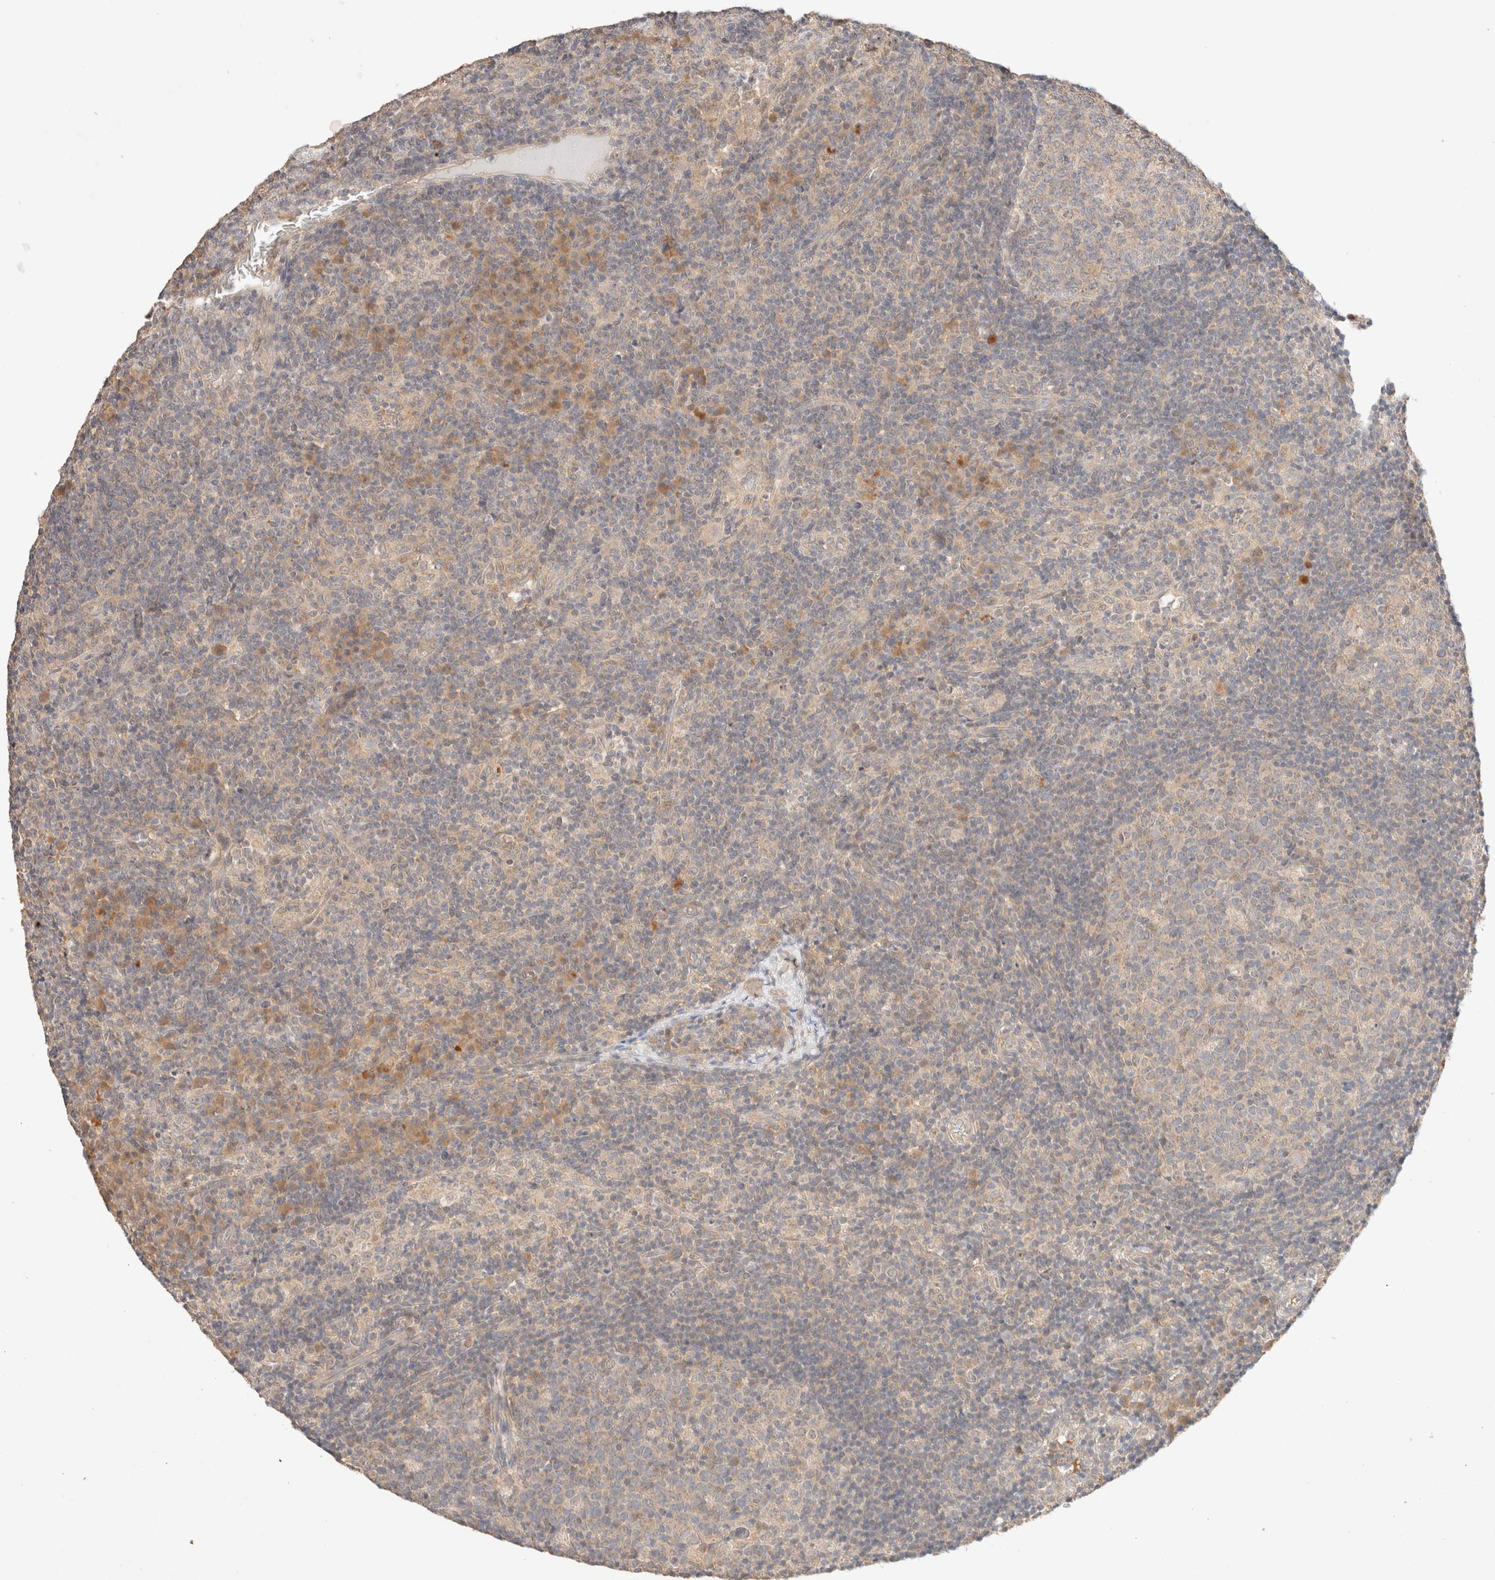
{"staining": {"intensity": "weak", "quantity": "<25%", "location": "cytoplasmic/membranous"}, "tissue": "lymph node", "cell_type": "Germinal center cells", "image_type": "normal", "snomed": [{"axis": "morphology", "description": "Normal tissue, NOS"}, {"axis": "morphology", "description": "Inflammation, NOS"}, {"axis": "topography", "description": "Lymph node"}], "caption": "Lymph node stained for a protein using immunohistochemistry shows no expression germinal center cells.", "gene": "SARM1", "patient": {"sex": "male", "age": 55}}